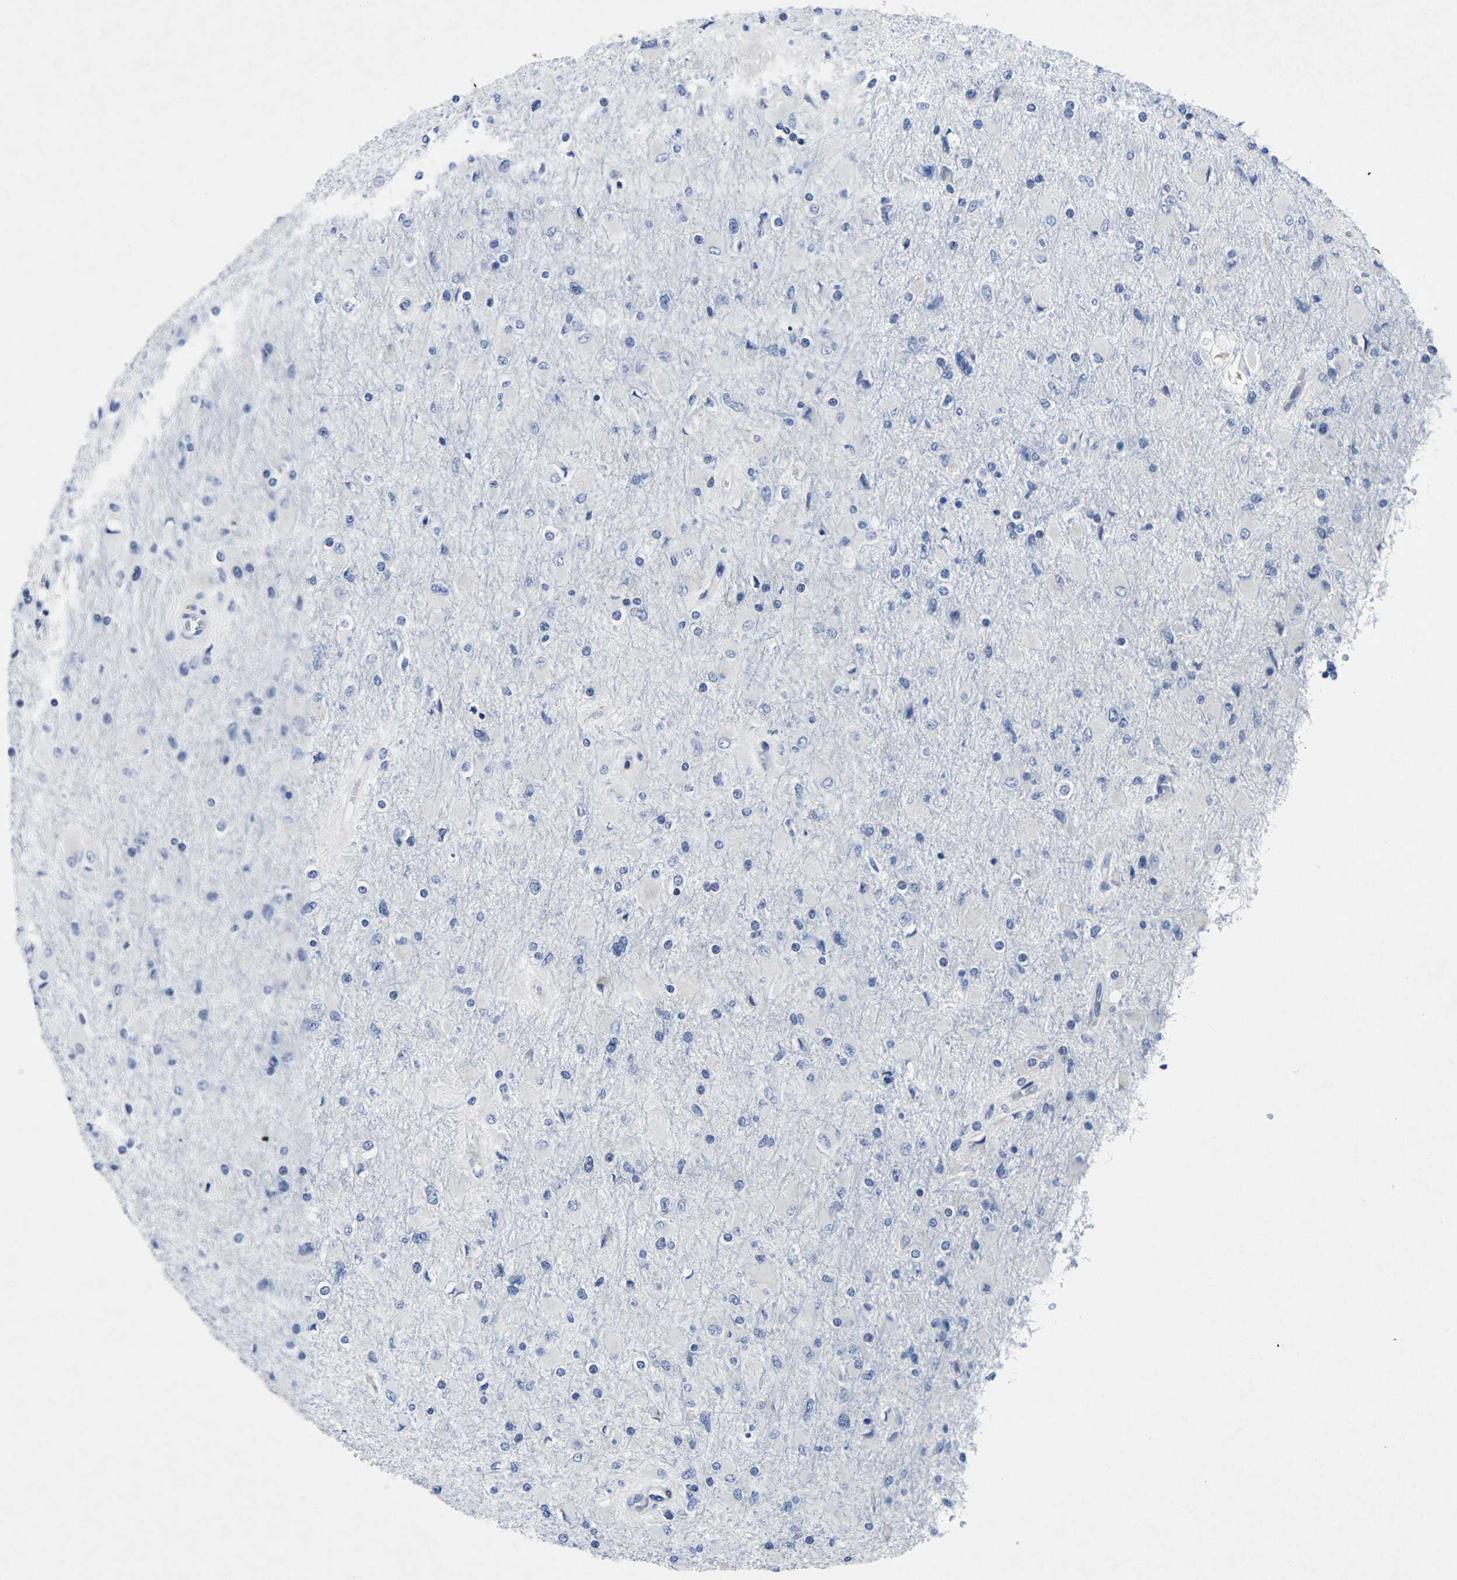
{"staining": {"intensity": "negative", "quantity": "none", "location": "none"}, "tissue": "glioma", "cell_type": "Tumor cells", "image_type": "cancer", "snomed": [{"axis": "morphology", "description": "Glioma, malignant, High grade"}, {"axis": "topography", "description": "Cerebral cortex"}], "caption": "The image reveals no staining of tumor cells in glioma.", "gene": "RPN1", "patient": {"sex": "female", "age": 36}}